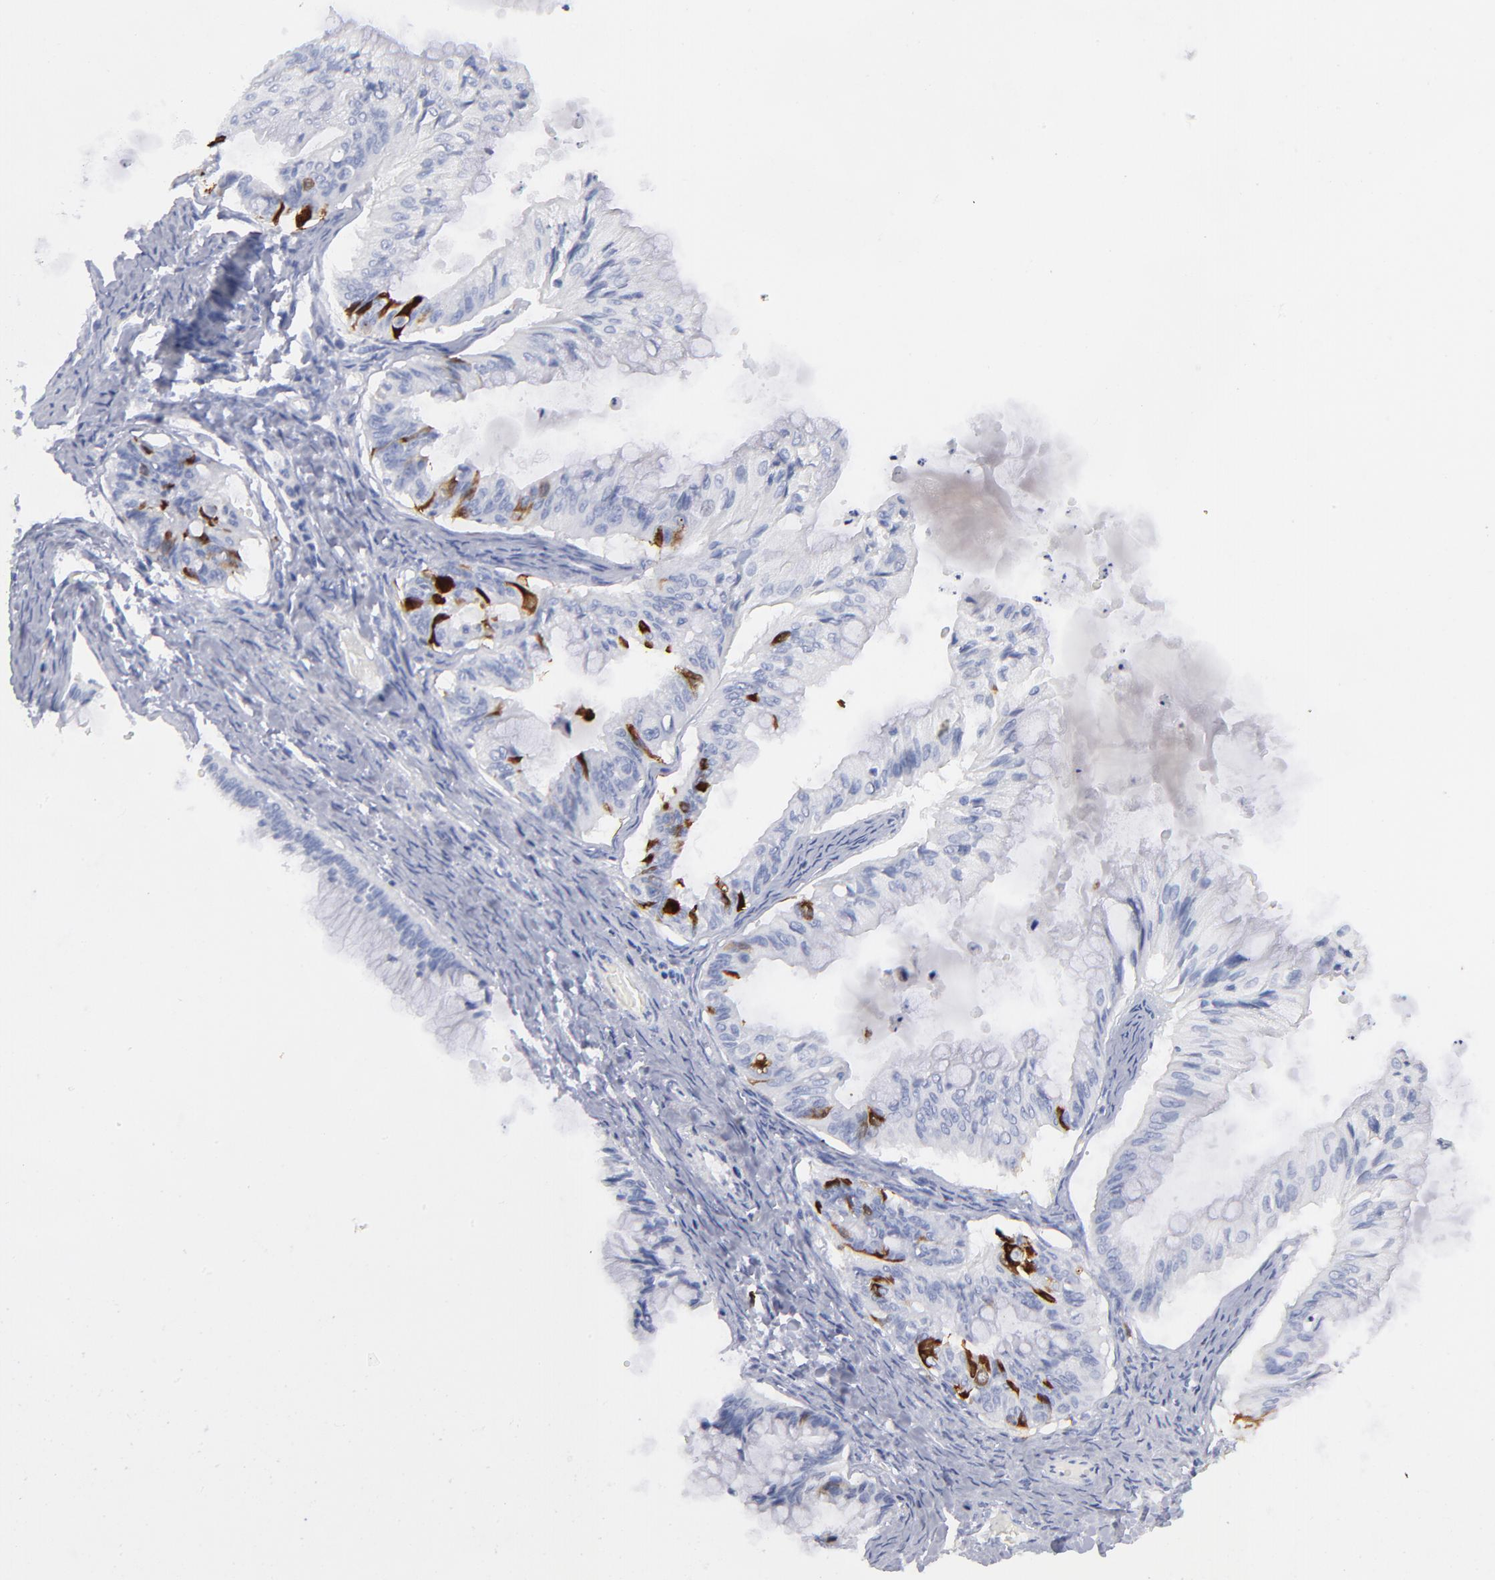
{"staining": {"intensity": "moderate", "quantity": "<25%", "location": "cytoplasmic/membranous"}, "tissue": "ovarian cancer", "cell_type": "Tumor cells", "image_type": "cancer", "snomed": [{"axis": "morphology", "description": "Cystadenocarcinoma, mucinous, NOS"}, {"axis": "topography", "description": "Ovary"}], "caption": "Tumor cells reveal moderate cytoplasmic/membranous staining in about <25% of cells in ovarian cancer (mucinous cystadenocarcinoma).", "gene": "CCNB1", "patient": {"sex": "female", "age": 57}}